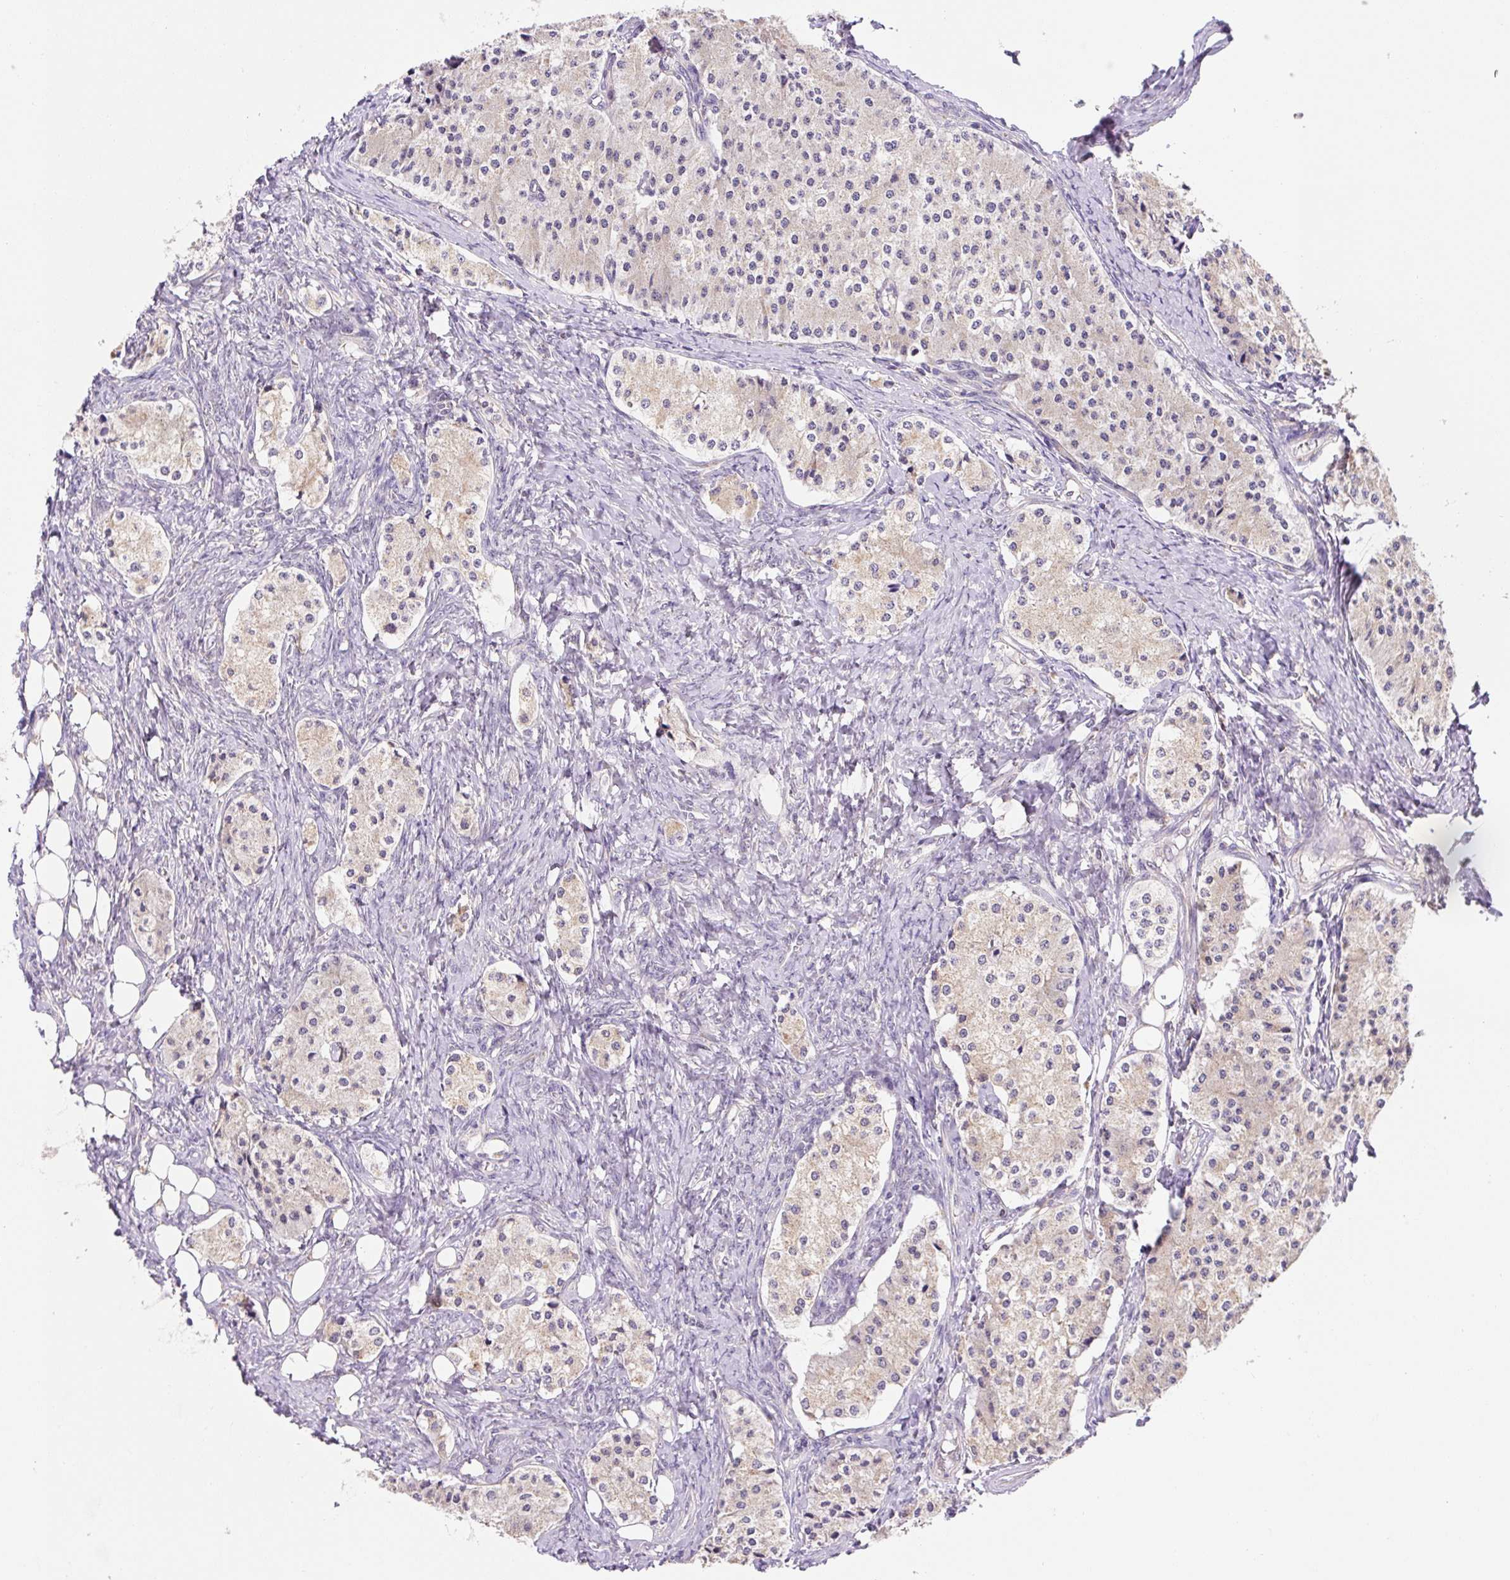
{"staining": {"intensity": "weak", "quantity": "25%-75%", "location": "cytoplasmic/membranous"}, "tissue": "carcinoid", "cell_type": "Tumor cells", "image_type": "cancer", "snomed": [{"axis": "morphology", "description": "Carcinoid, malignant, NOS"}, {"axis": "topography", "description": "Colon"}], "caption": "Immunohistochemistry (IHC) micrograph of carcinoid (malignant) stained for a protein (brown), which shows low levels of weak cytoplasmic/membranous staining in approximately 25%-75% of tumor cells.", "gene": "MFSD9", "patient": {"sex": "female", "age": 52}}